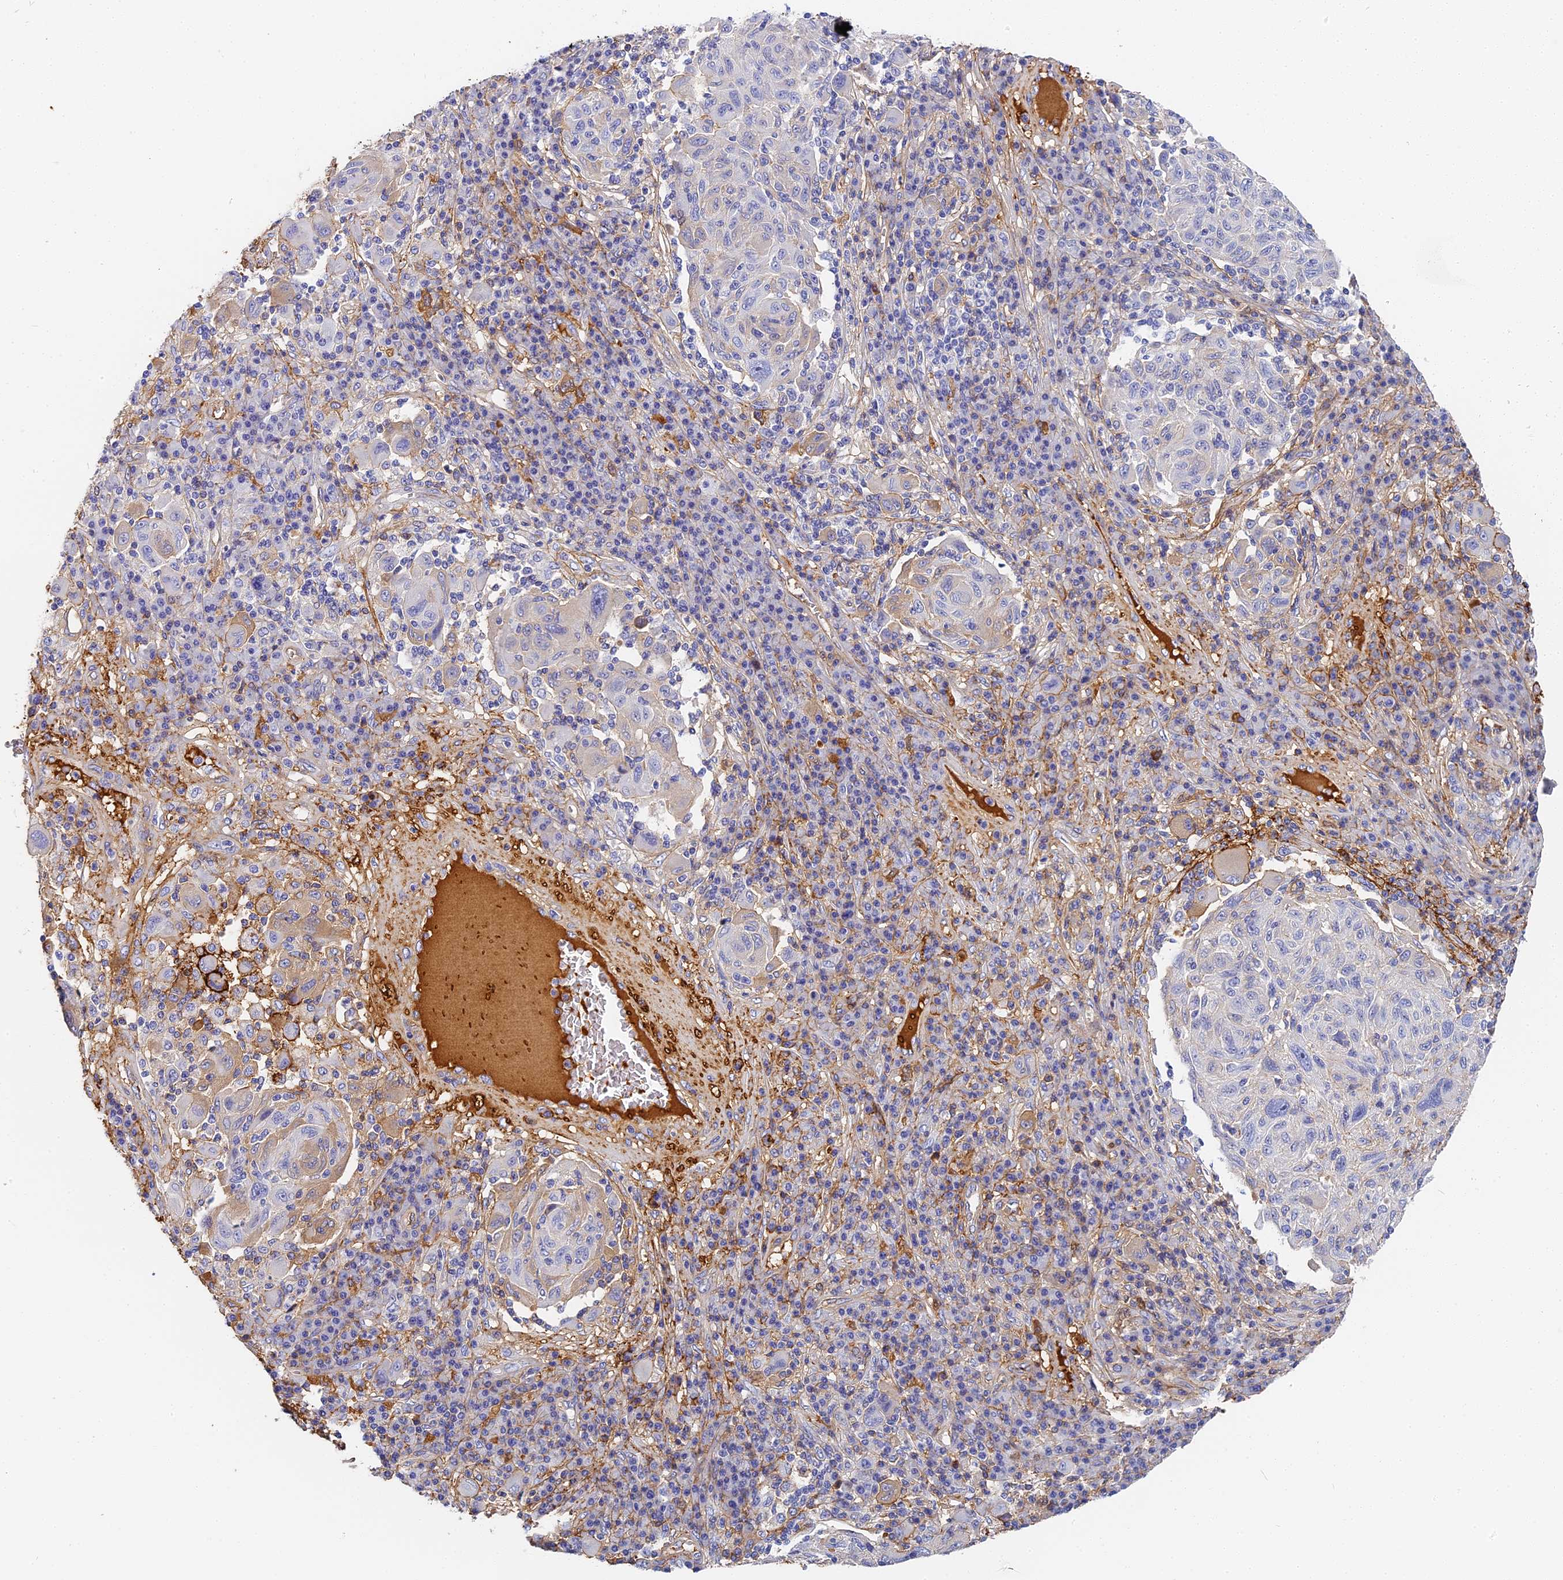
{"staining": {"intensity": "negative", "quantity": "none", "location": "none"}, "tissue": "melanoma", "cell_type": "Tumor cells", "image_type": "cancer", "snomed": [{"axis": "morphology", "description": "Malignant melanoma, NOS"}, {"axis": "topography", "description": "Skin"}], "caption": "This is an immunohistochemistry micrograph of malignant melanoma. There is no positivity in tumor cells.", "gene": "ITIH1", "patient": {"sex": "male", "age": 53}}